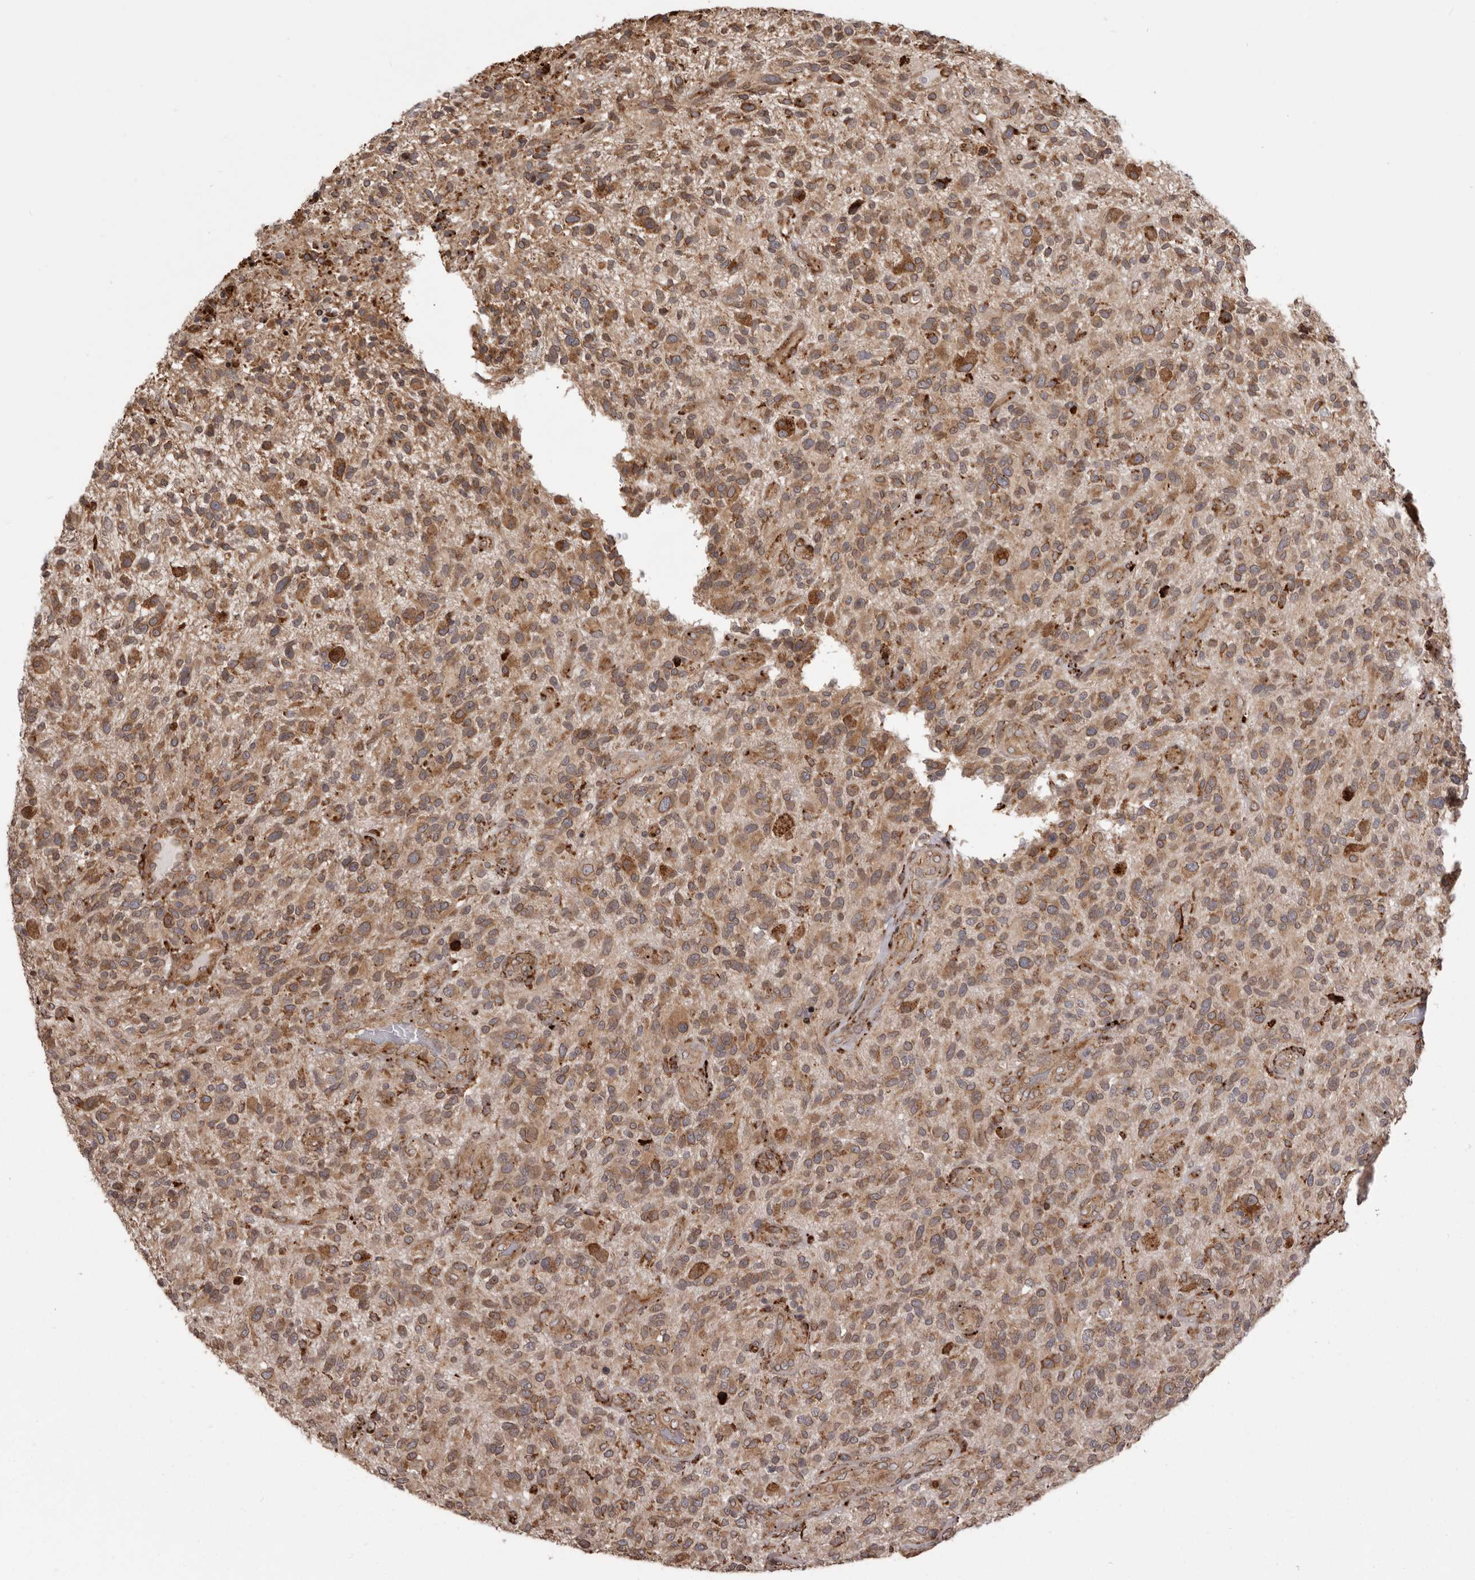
{"staining": {"intensity": "moderate", "quantity": ">75%", "location": "cytoplasmic/membranous"}, "tissue": "glioma", "cell_type": "Tumor cells", "image_type": "cancer", "snomed": [{"axis": "morphology", "description": "Glioma, malignant, High grade"}, {"axis": "topography", "description": "Brain"}], "caption": "High-power microscopy captured an immunohistochemistry image of glioma, revealing moderate cytoplasmic/membranous expression in about >75% of tumor cells.", "gene": "NUP43", "patient": {"sex": "male", "age": 47}}